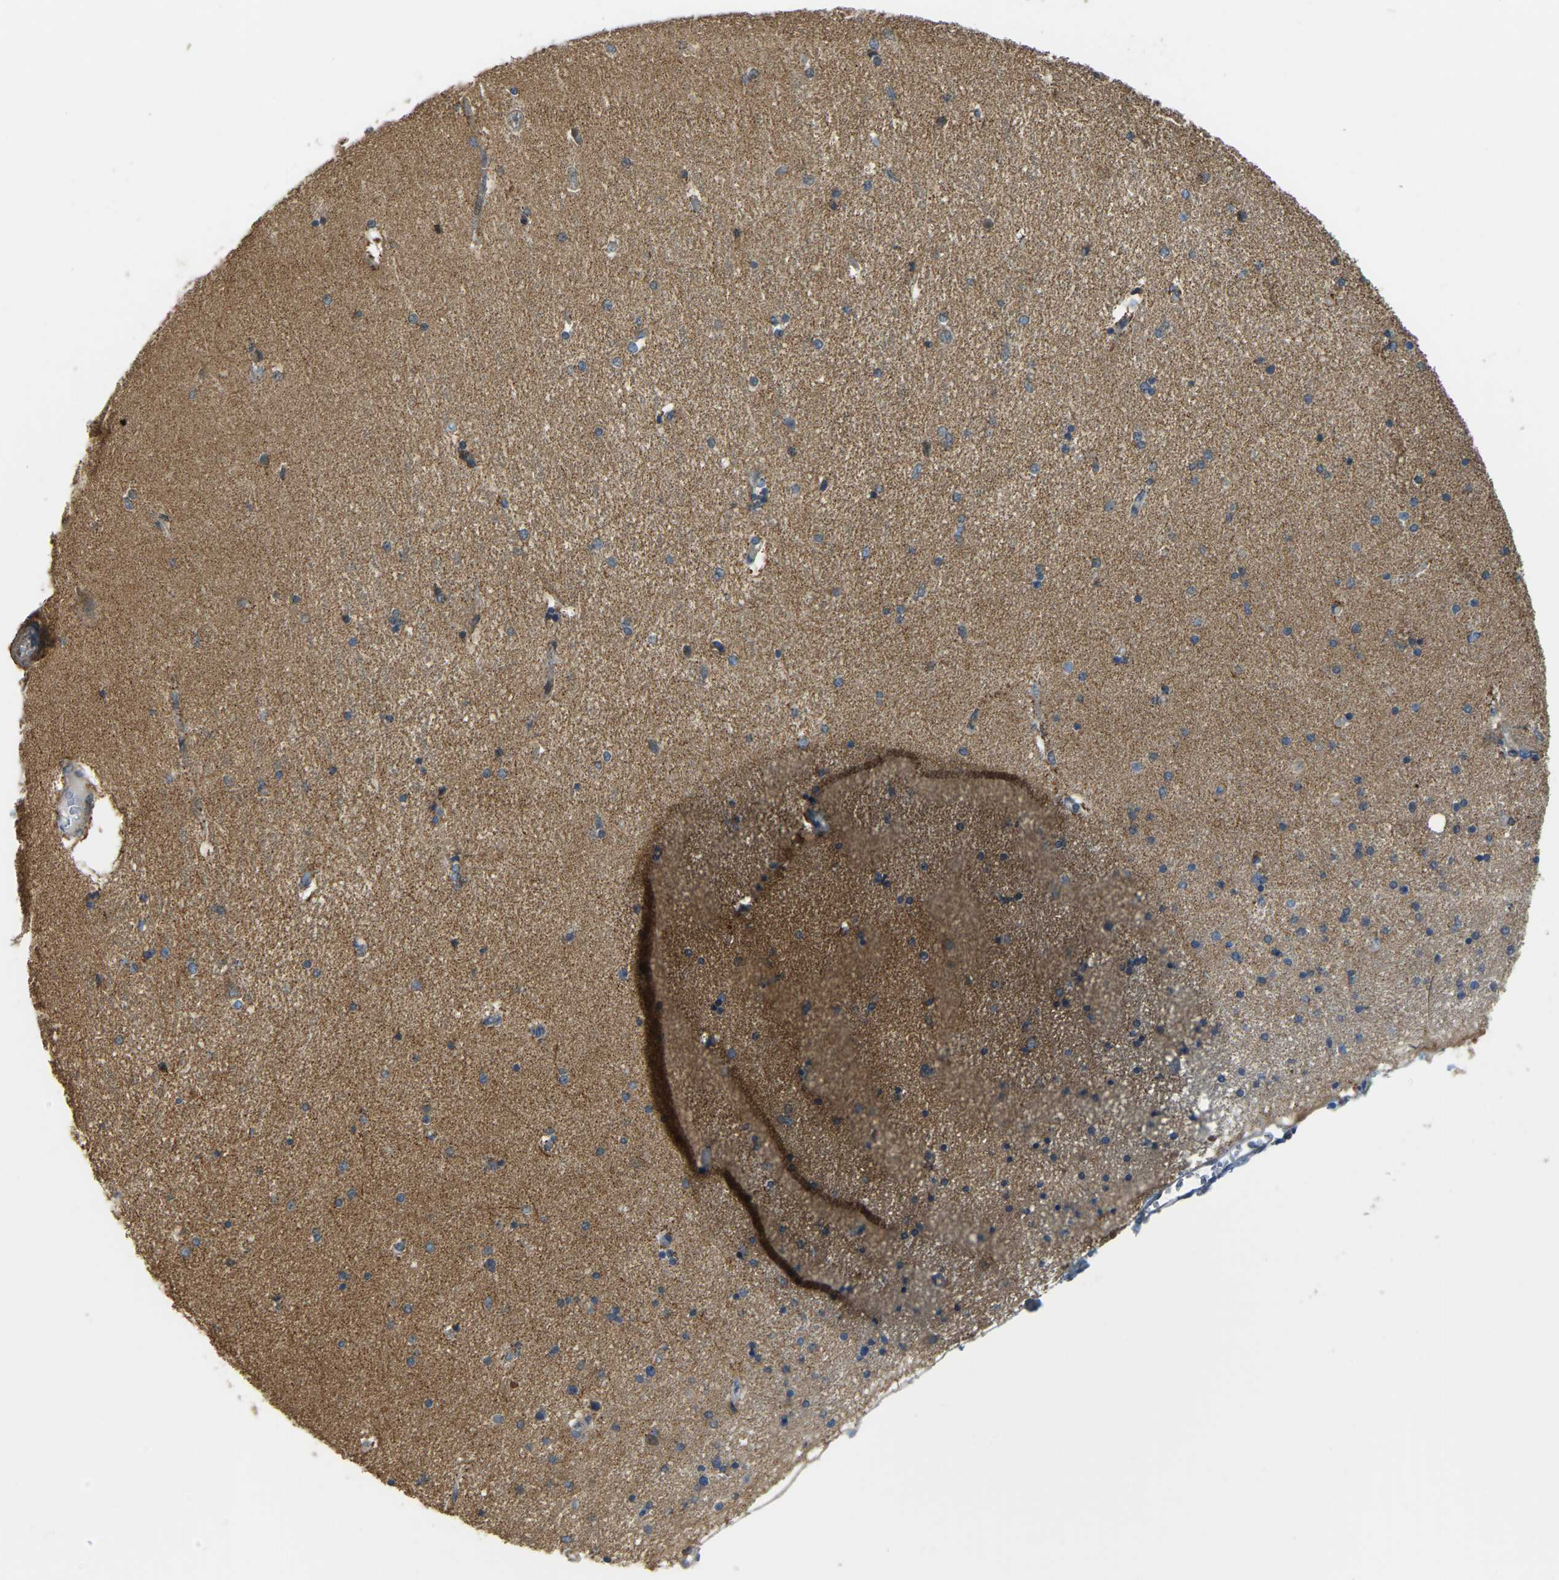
{"staining": {"intensity": "weak", "quantity": "25%-75%", "location": "cytoplasmic/membranous"}, "tissue": "hippocampus", "cell_type": "Glial cells", "image_type": "normal", "snomed": [{"axis": "morphology", "description": "Normal tissue, NOS"}, {"axis": "topography", "description": "Hippocampus"}], "caption": "Immunohistochemistry image of benign hippocampus stained for a protein (brown), which exhibits low levels of weak cytoplasmic/membranous expression in approximately 25%-75% of glial cells.", "gene": "PSMD7", "patient": {"sex": "female", "age": 54}}